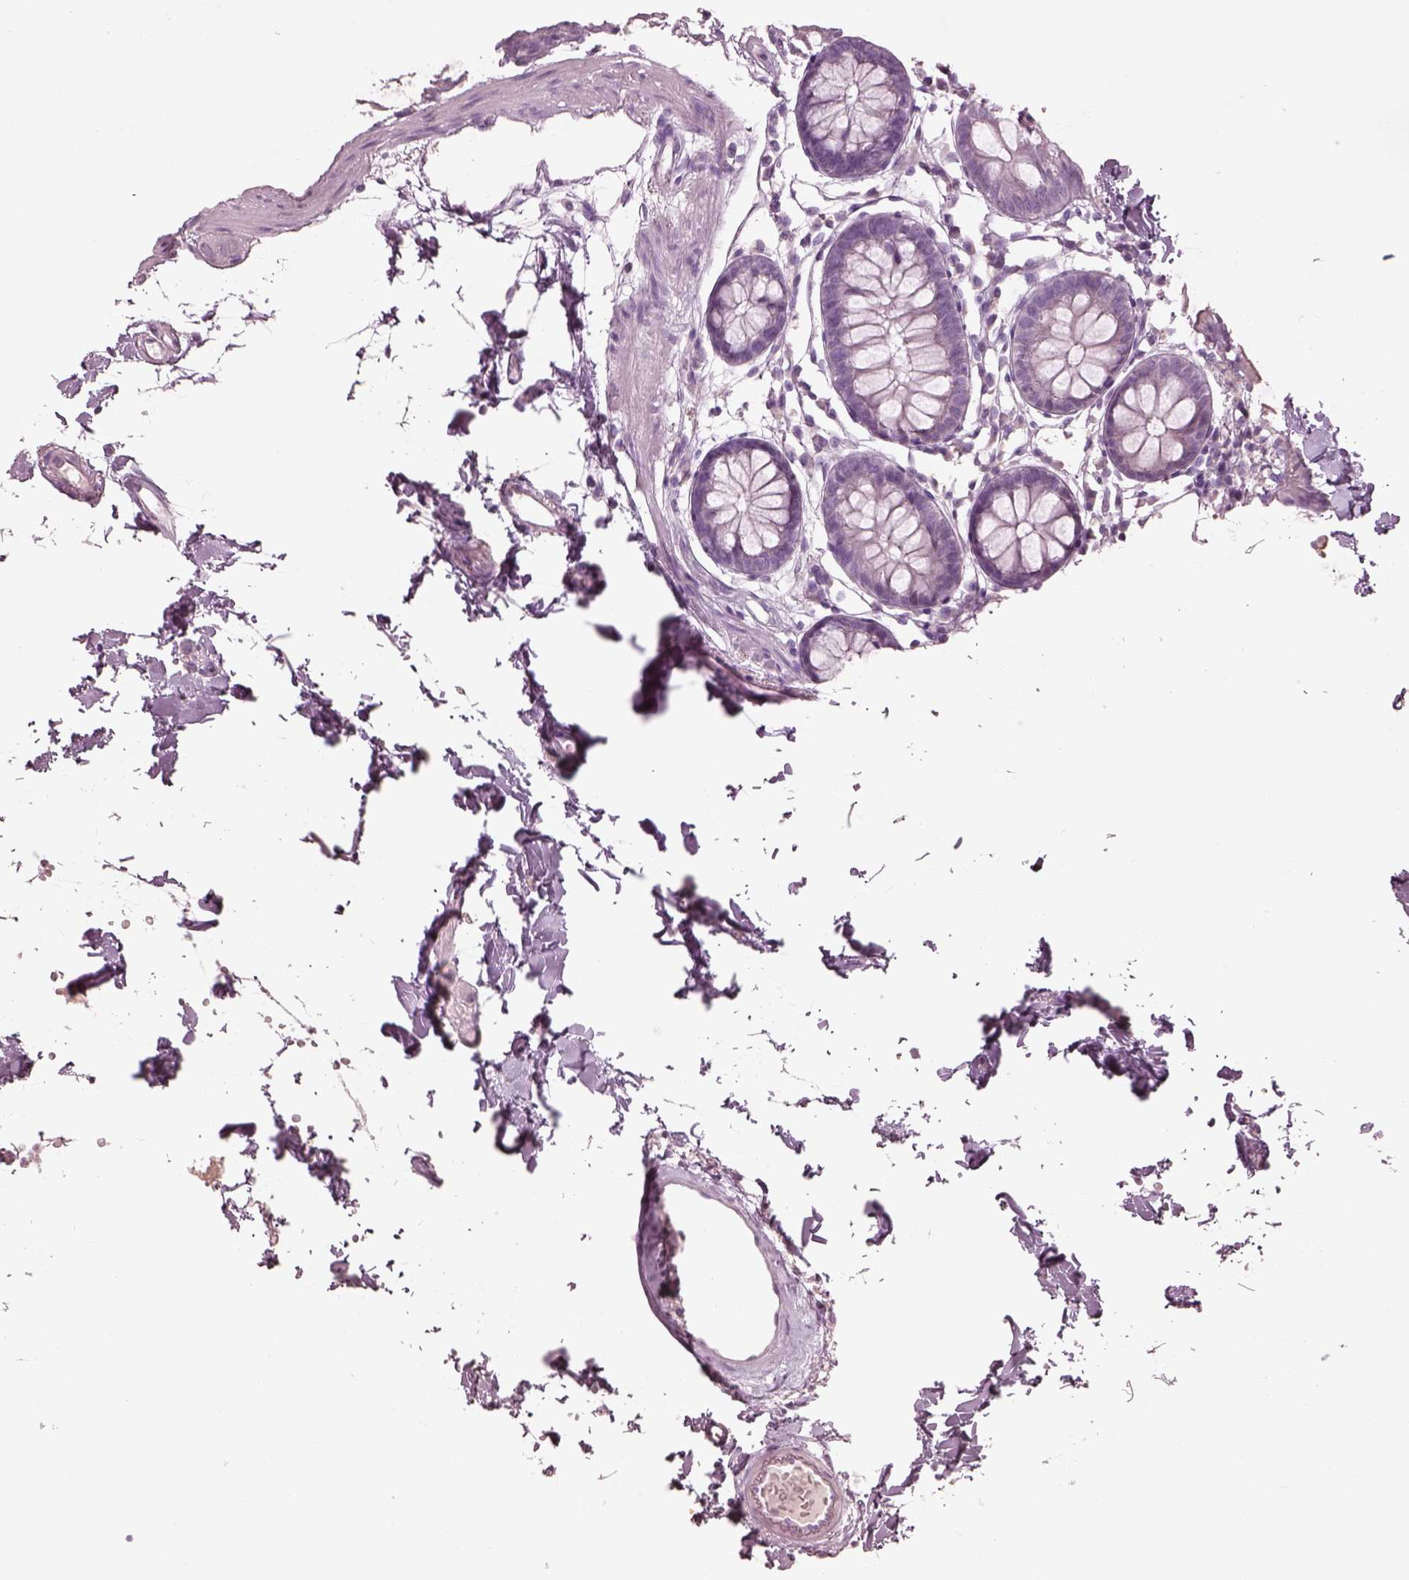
{"staining": {"intensity": "negative", "quantity": "none", "location": "none"}, "tissue": "colon", "cell_type": "Endothelial cells", "image_type": "normal", "snomed": [{"axis": "morphology", "description": "Normal tissue, NOS"}, {"axis": "topography", "description": "Colon"}], "caption": "IHC photomicrograph of normal human colon stained for a protein (brown), which exhibits no staining in endothelial cells. The staining is performed using DAB brown chromogen with nuclei counter-stained in using hematoxylin.", "gene": "PDCD1", "patient": {"sex": "female", "age": 84}}